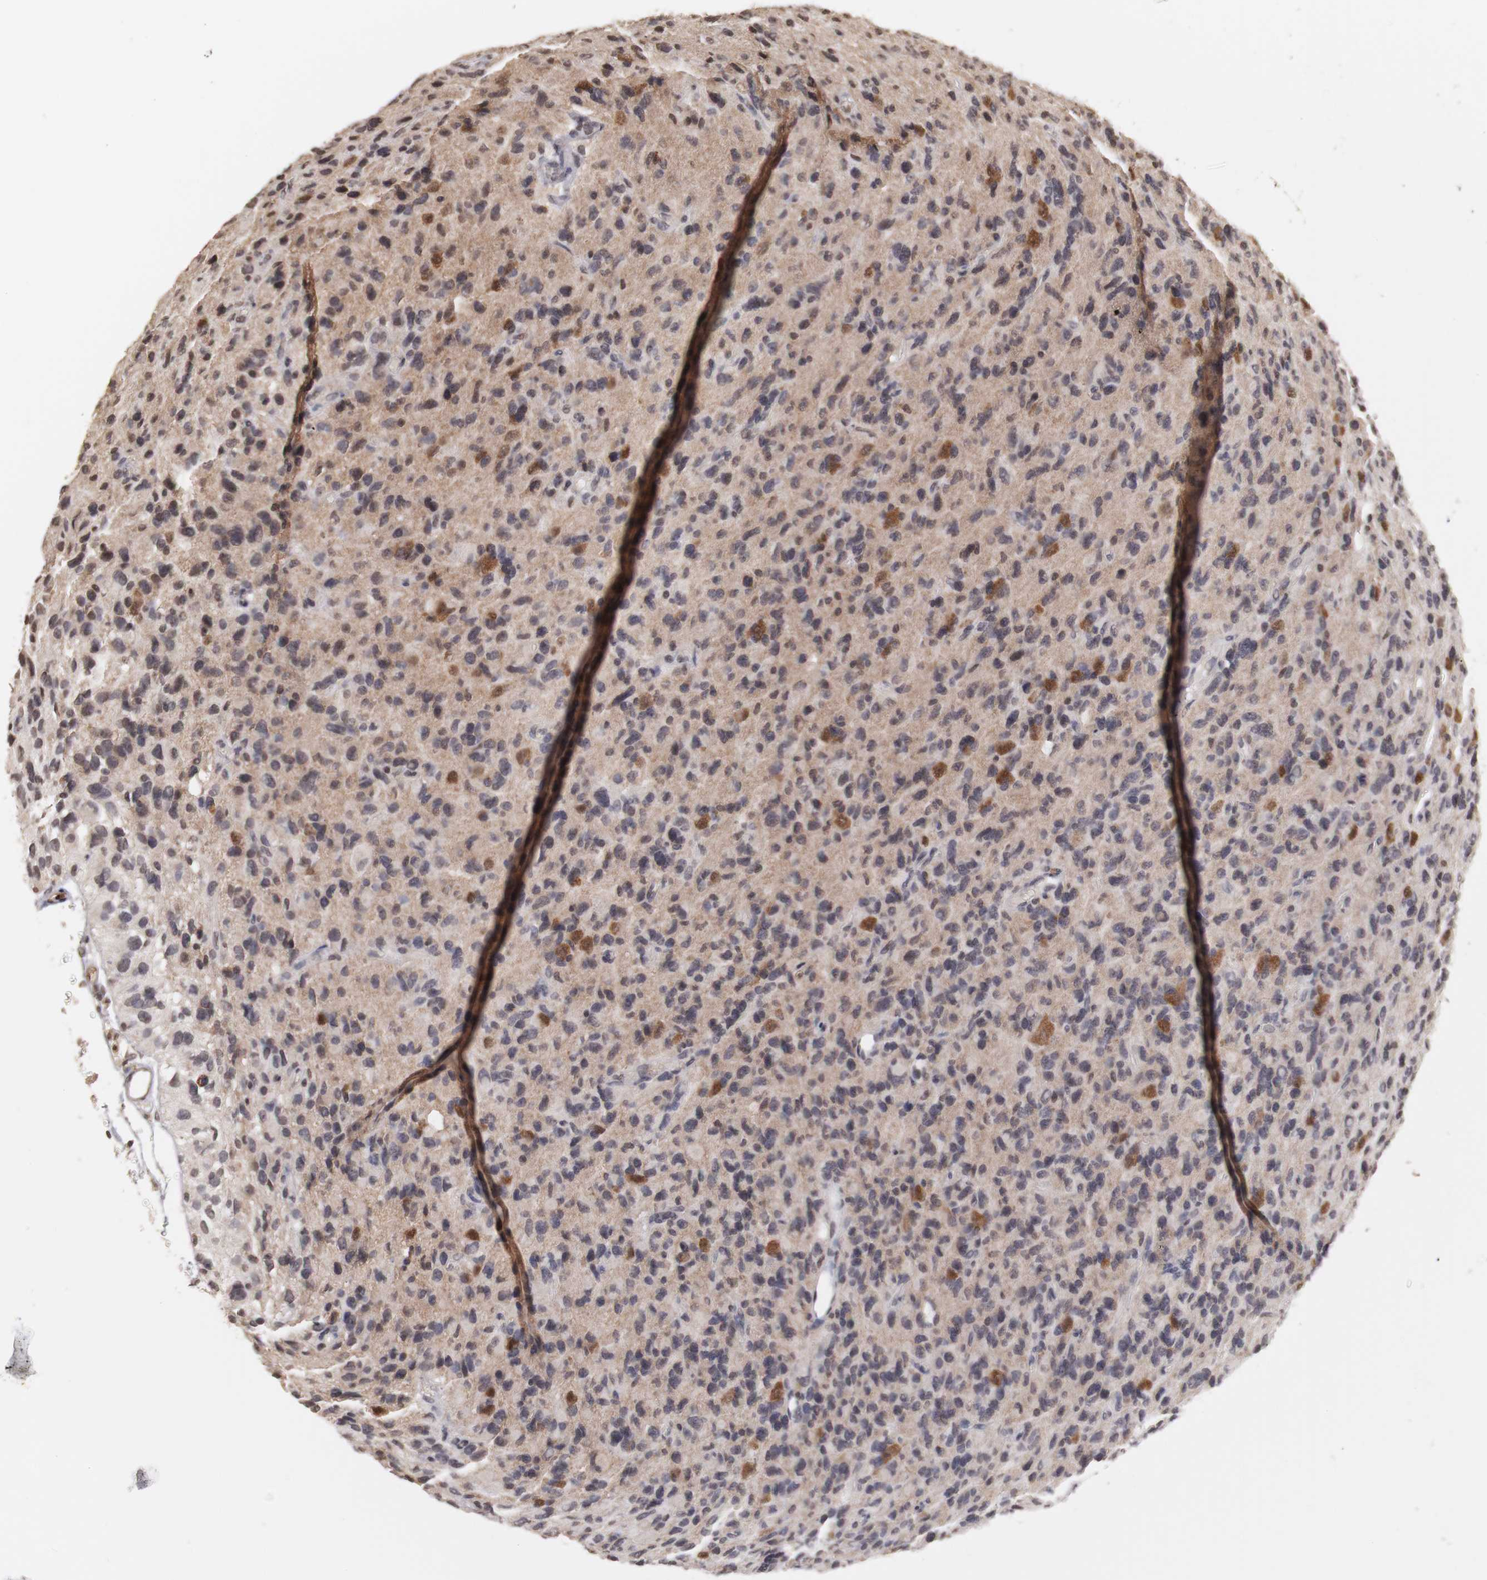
{"staining": {"intensity": "moderate", "quantity": "25%-75%", "location": "cytoplasmic/membranous,nuclear"}, "tissue": "glioma", "cell_type": "Tumor cells", "image_type": "cancer", "snomed": [{"axis": "morphology", "description": "Glioma, malignant, High grade"}, {"axis": "topography", "description": "Brain"}], "caption": "A histopathology image of human glioma stained for a protein displays moderate cytoplasmic/membranous and nuclear brown staining in tumor cells. The staining is performed using DAB brown chromogen to label protein expression. The nuclei are counter-stained blue using hematoxylin.", "gene": "PLEKHA1", "patient": {"sex": "male", "age": 77}}